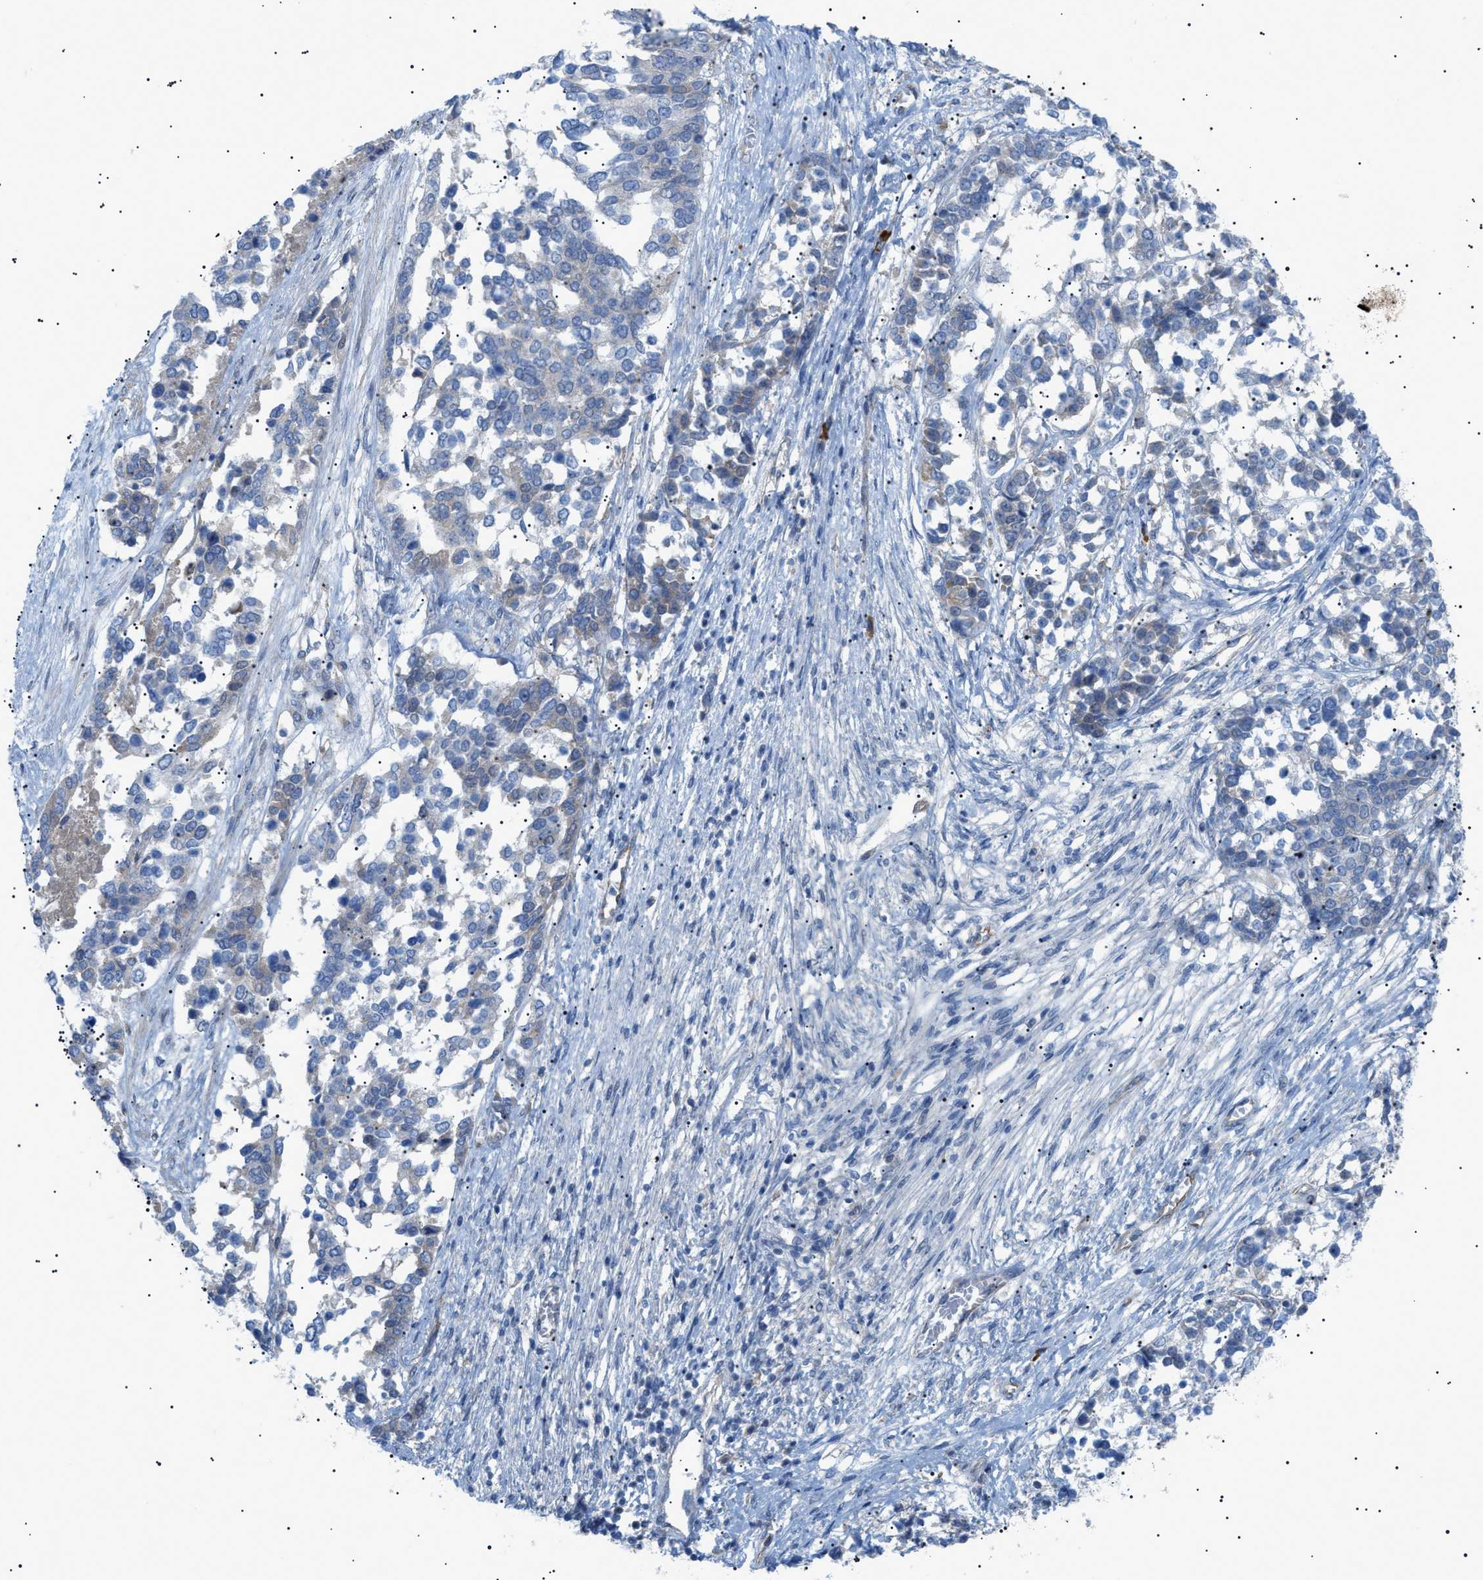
{"staining": {"intensity": "negative", "quantity": "none", "location": "none"}, "tissue": "ovarian cancer", "cell_type": "Tumor cells", "image_type": "cancer", "snomed": [{"axis": "morphology", "description": "Cystadenocarcinoma, serous, NOS"}, {"axis": "topography", "description": "Ovary"}], "caption": "Protein analysis of ovarian cancer (serous cystadenocarcinoma) exhibits no significant staining in tumor cells. Nuclei are stained in blue.", "gene": "ADAMTS1", "patient": {"sex": "female", "age": 44}}